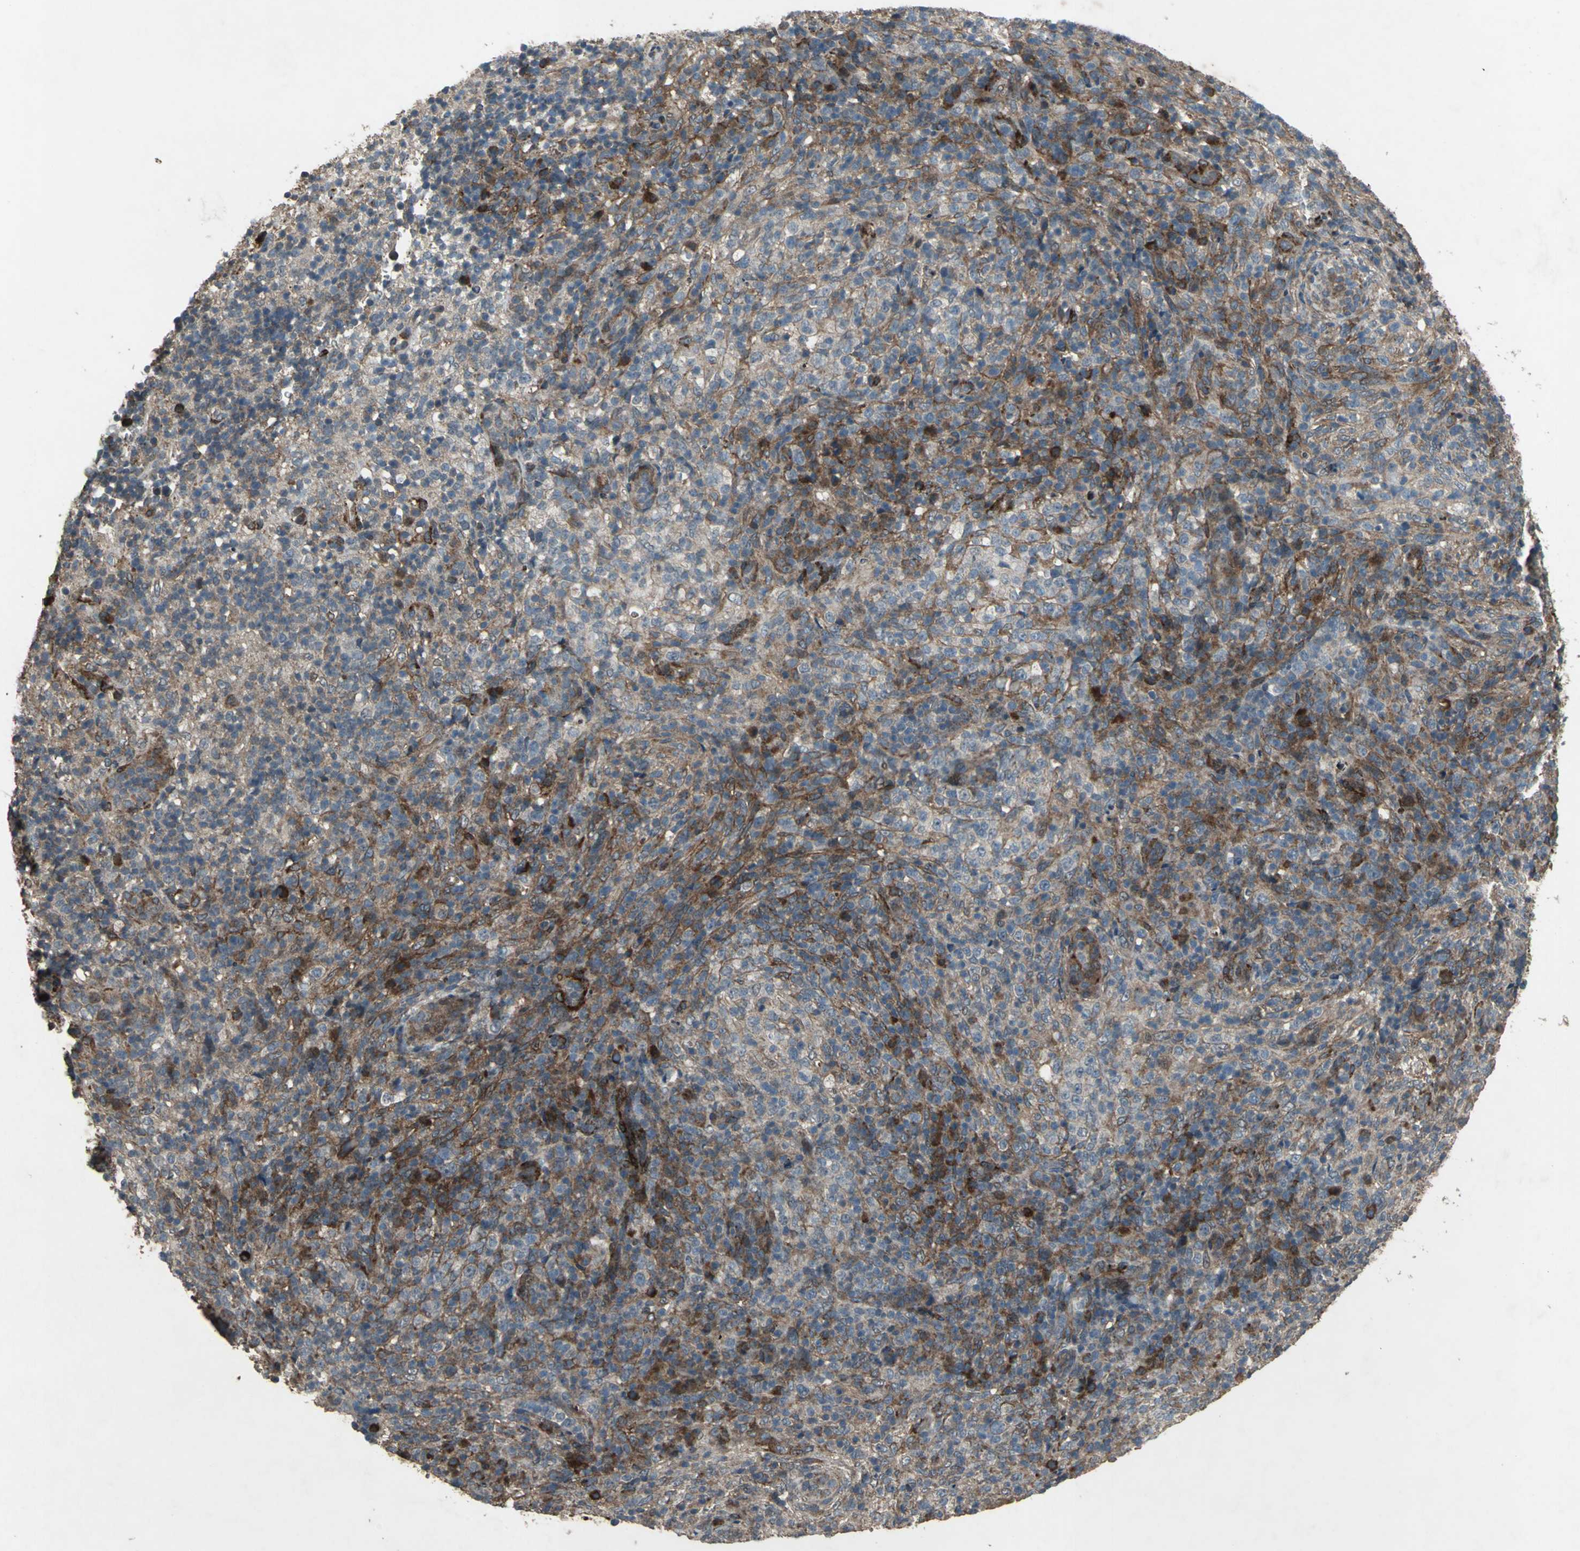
{"staining": {"intensity": "moderate", "quantity": "25%-75%", "location": "cytoplasmic/membranous"}, "tissue": "lymphoma", "cell_type": "Tumor cells", "image_type": "cancer", "snomed": [{"axis": "morphology", "description": "Malignant lymphoma, non-Hodgkin's type, High grade"}, {"axis": "topography", "description": "Lymph node"}], "caption": "IHC histopathology image of human high-grade malignant lymphoma, non-Hodgkin's type stained for a protein (brown), which reveals medium levels of moderate cytoplasmic/membranous expression in about 25%-75% of tumor cells.", "gene": "SEPTIN4", "patient": {"sex": "female", "age": 76}}